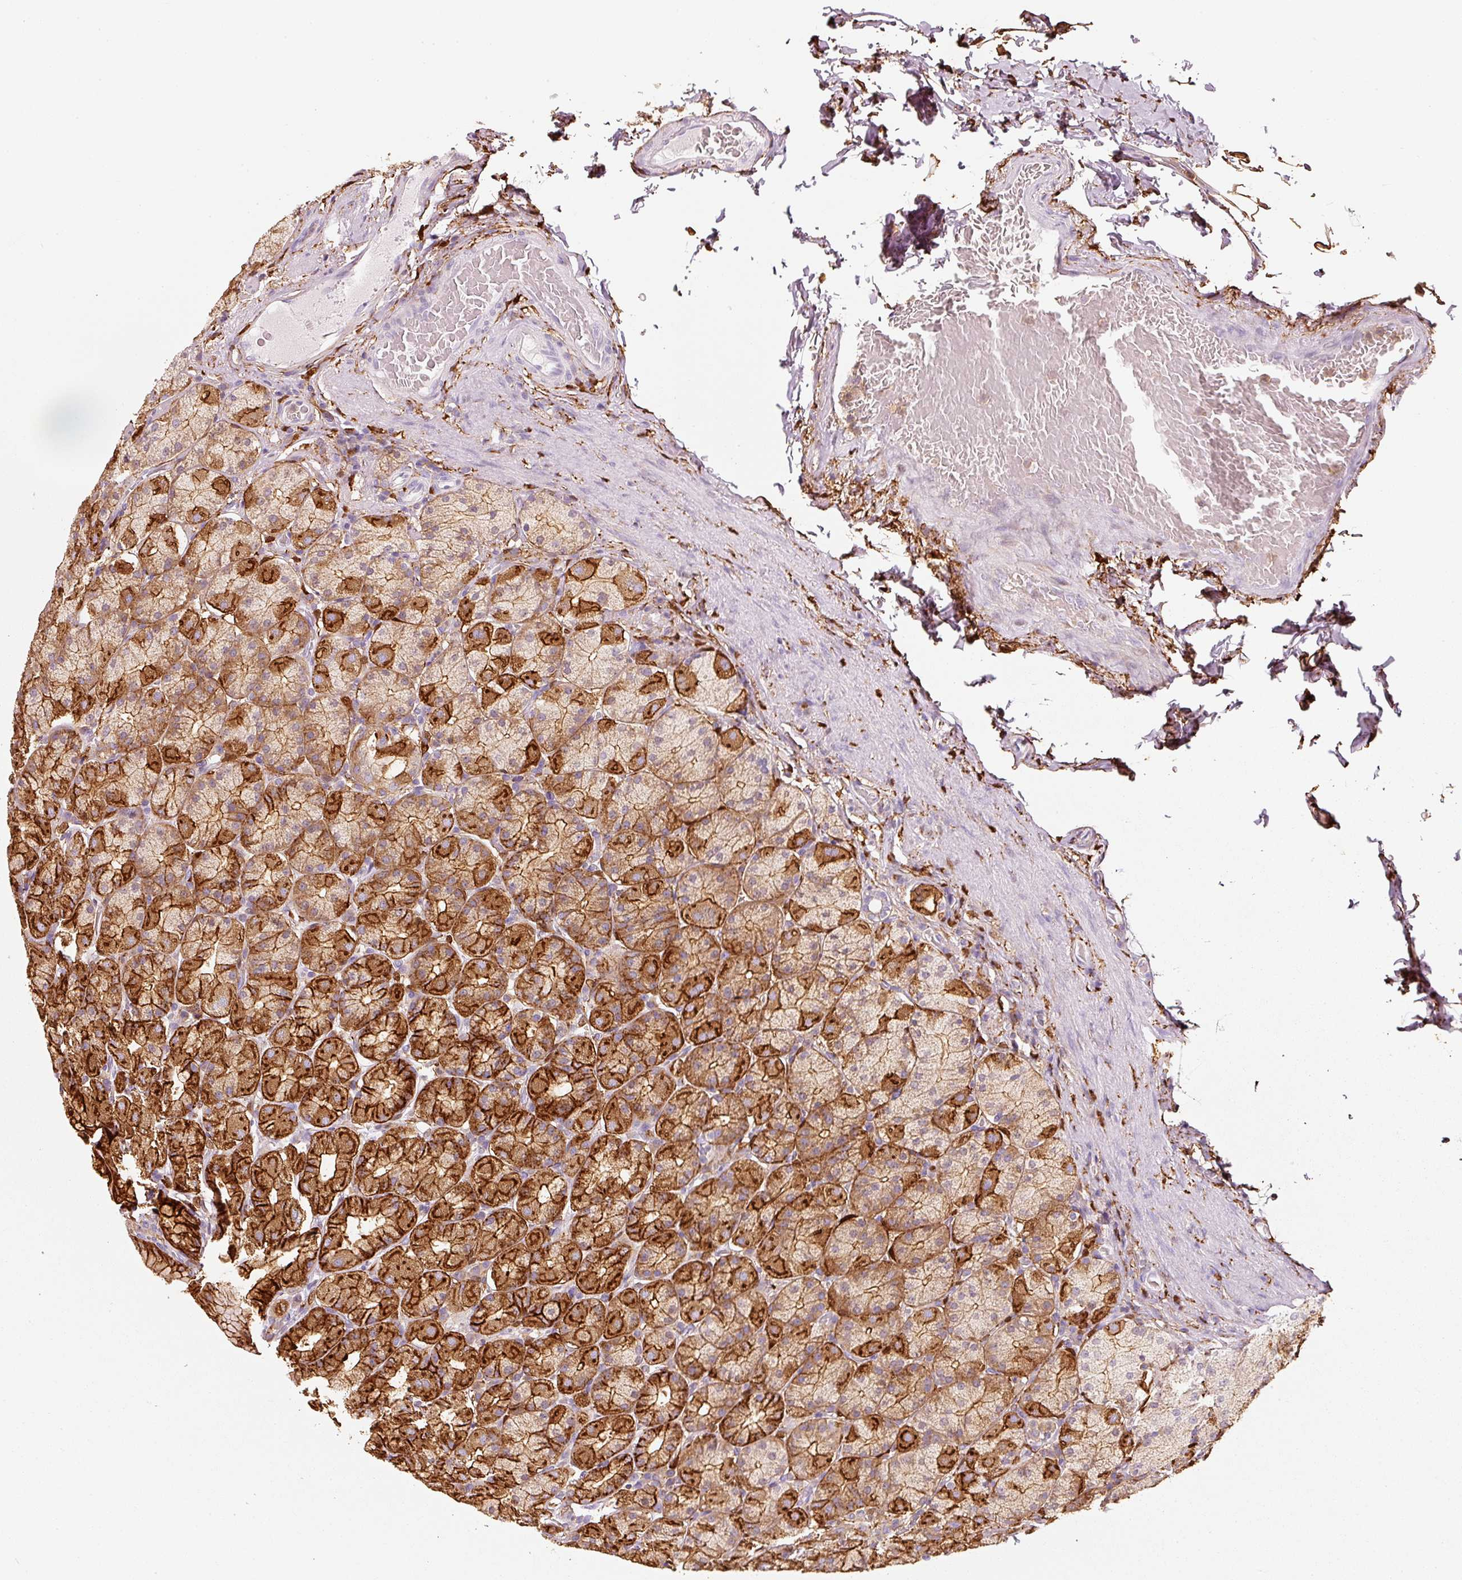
{"staining": {"intensity": "strong", "quantity": ">75%", "location": "cytoplasmic/membranous"}, "tissue": "stomach", "cell_type": "Glandular cells", "image_type": "normal", "snomed": [{"axis": "morphology", "description": "Normal tissue, NOS"}, {"axis": "topography", "description": "Stomach, upper"}, {"axis": "topography", "description": "Stomach"}], "caption": "The histopathology image displays immunohistochemical staining of benign stomach. There is strong cytoplasmic/membranous positivity is appreciated in about >75% of glandular cells.", "gene": "IQGAP2", "patient": {"sex": "male", "age": 68}}